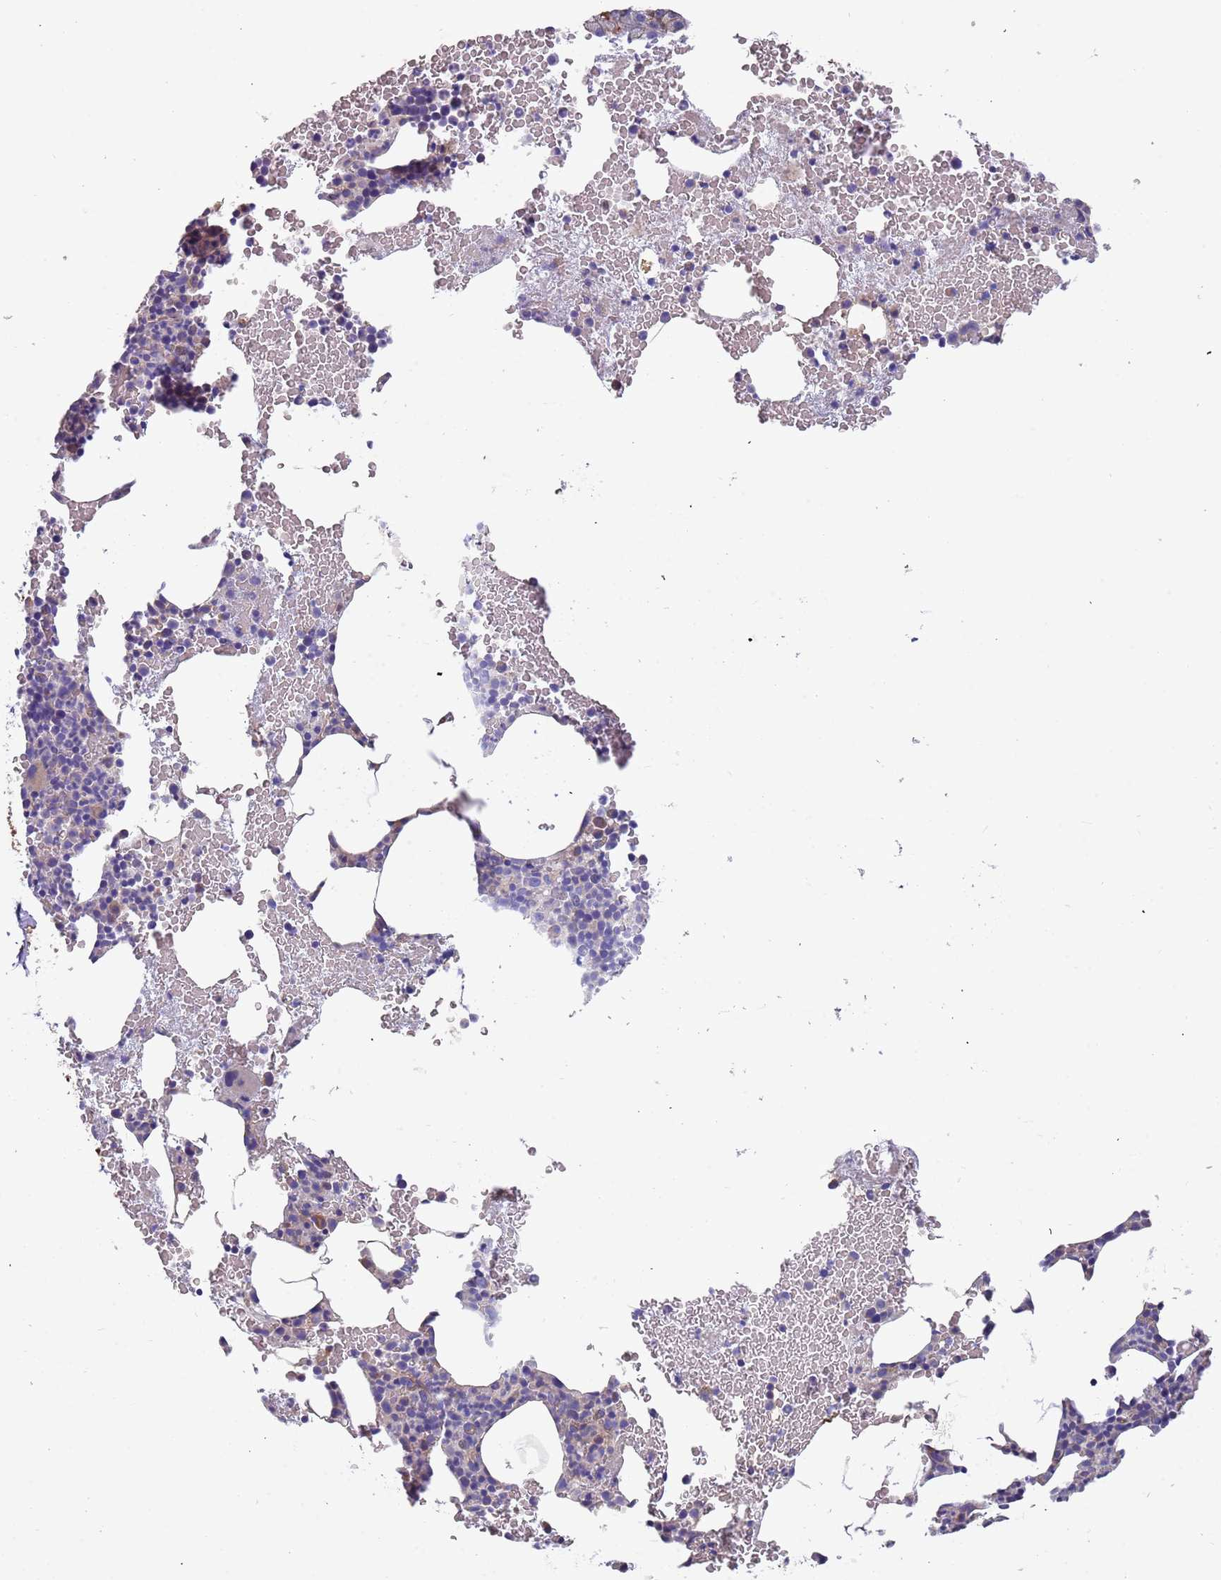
{"staining": {"intensity": "negative", "quantity": "none", "location": "none"}, "tissue": "bone marrow", "cell_type": "Hematopoietic cells", "image_type": "normal", "snomed": [{"axis": "morphology", "description": "Normal tissue, NOS"}, {"axis": "morphology", "description": "Inflammation, NOS"}, {"axis": "topography", "description": "Bone marrow"}], "caption": "DAB immunohistochemical staining of unremarkable bone marrow reveals no significant expression in hematopoietic cells.", "gene": "LAMB4", "patient": {"sex": "female", "age": 78}}